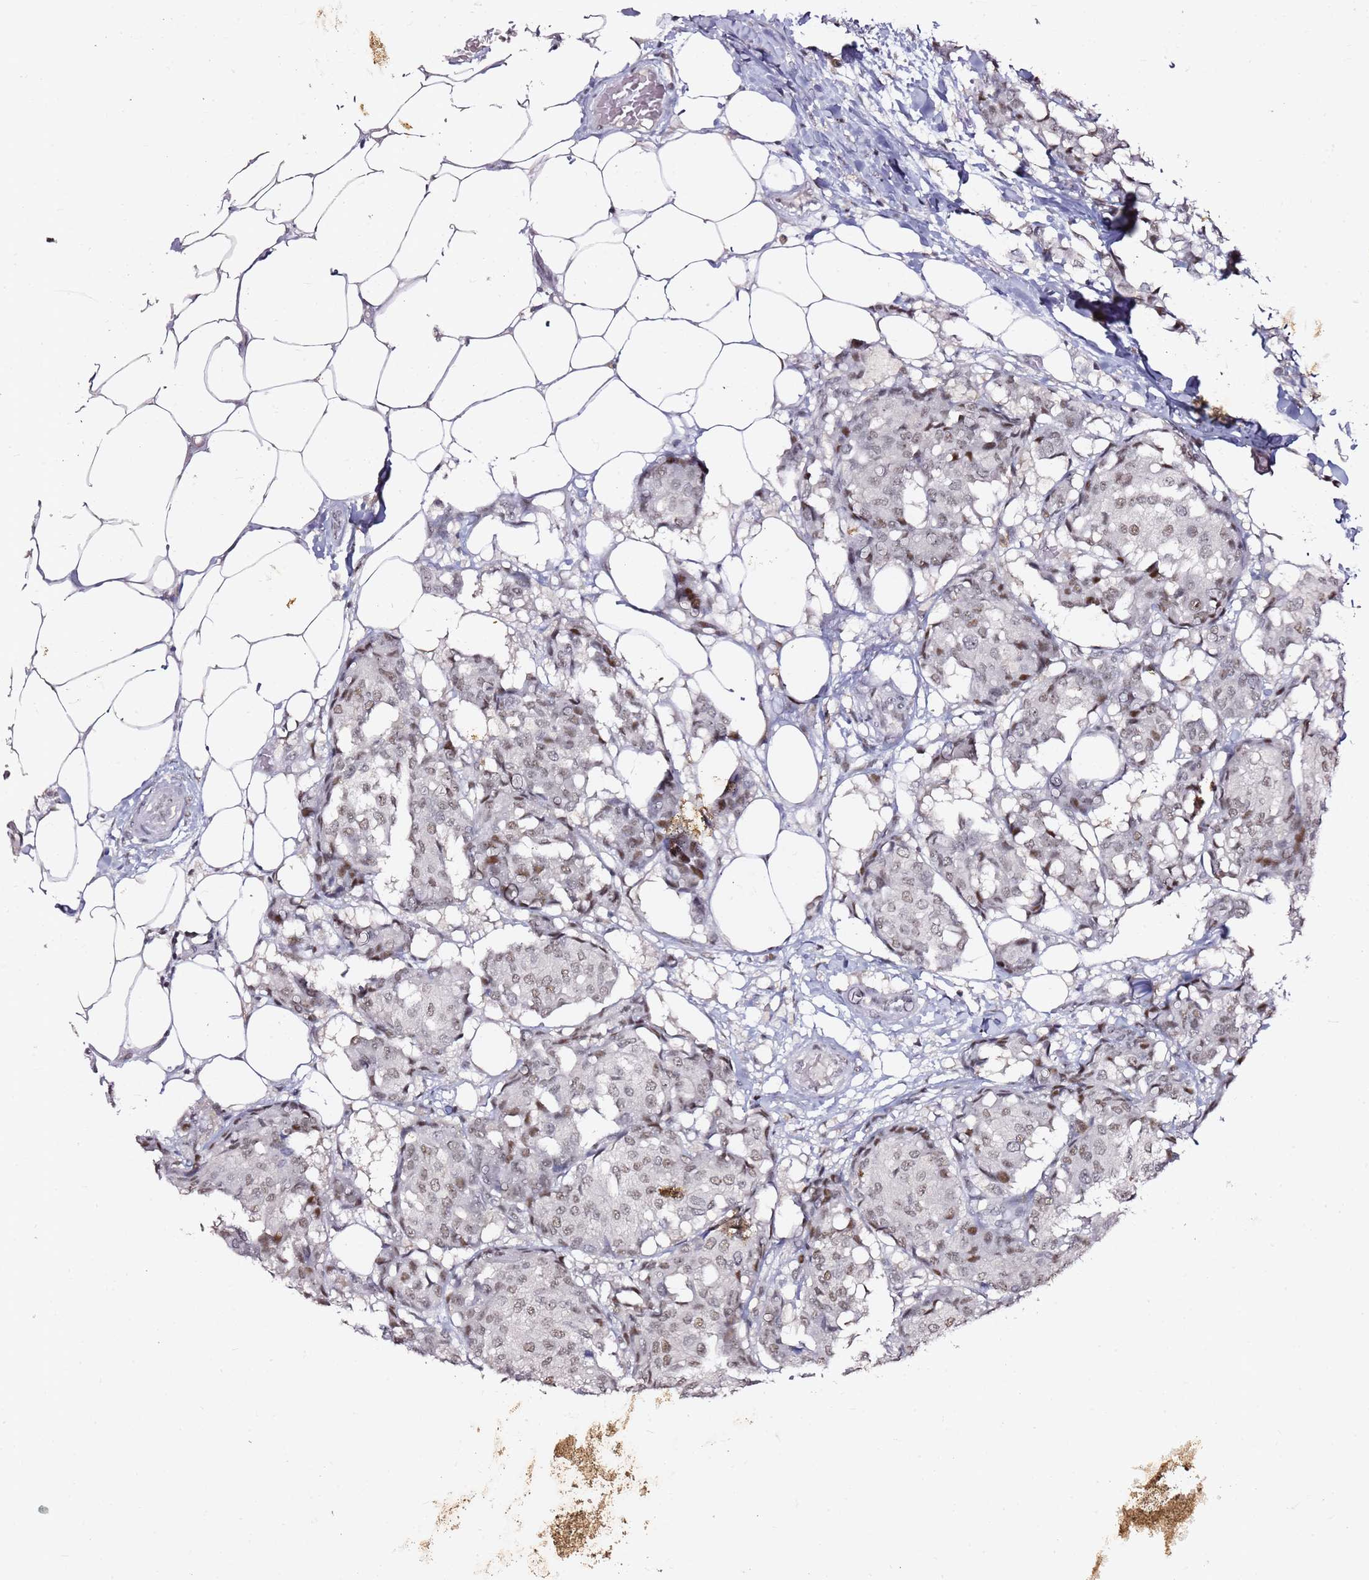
{"staining": {"intensity": "moderate", "quantity": ">75%", "location": "nuclear"}, "tissue": "breast cancer", "cell_type": "Tumor cells", "image_type": "cancer", "snomed": [{"axis": "morphology", "description": "Duct carcinoma"}, {"axis": "topography", "description": "Breast"}], "caption": "Protein staining by IHC reveals moderate nuclear positivity in about >75% of tumor cells in breast invasive ductal carcinoma. Nuclei are stained in blue.", "gene": "FCF1", "patient": {"sex": "female", "age": 75}}